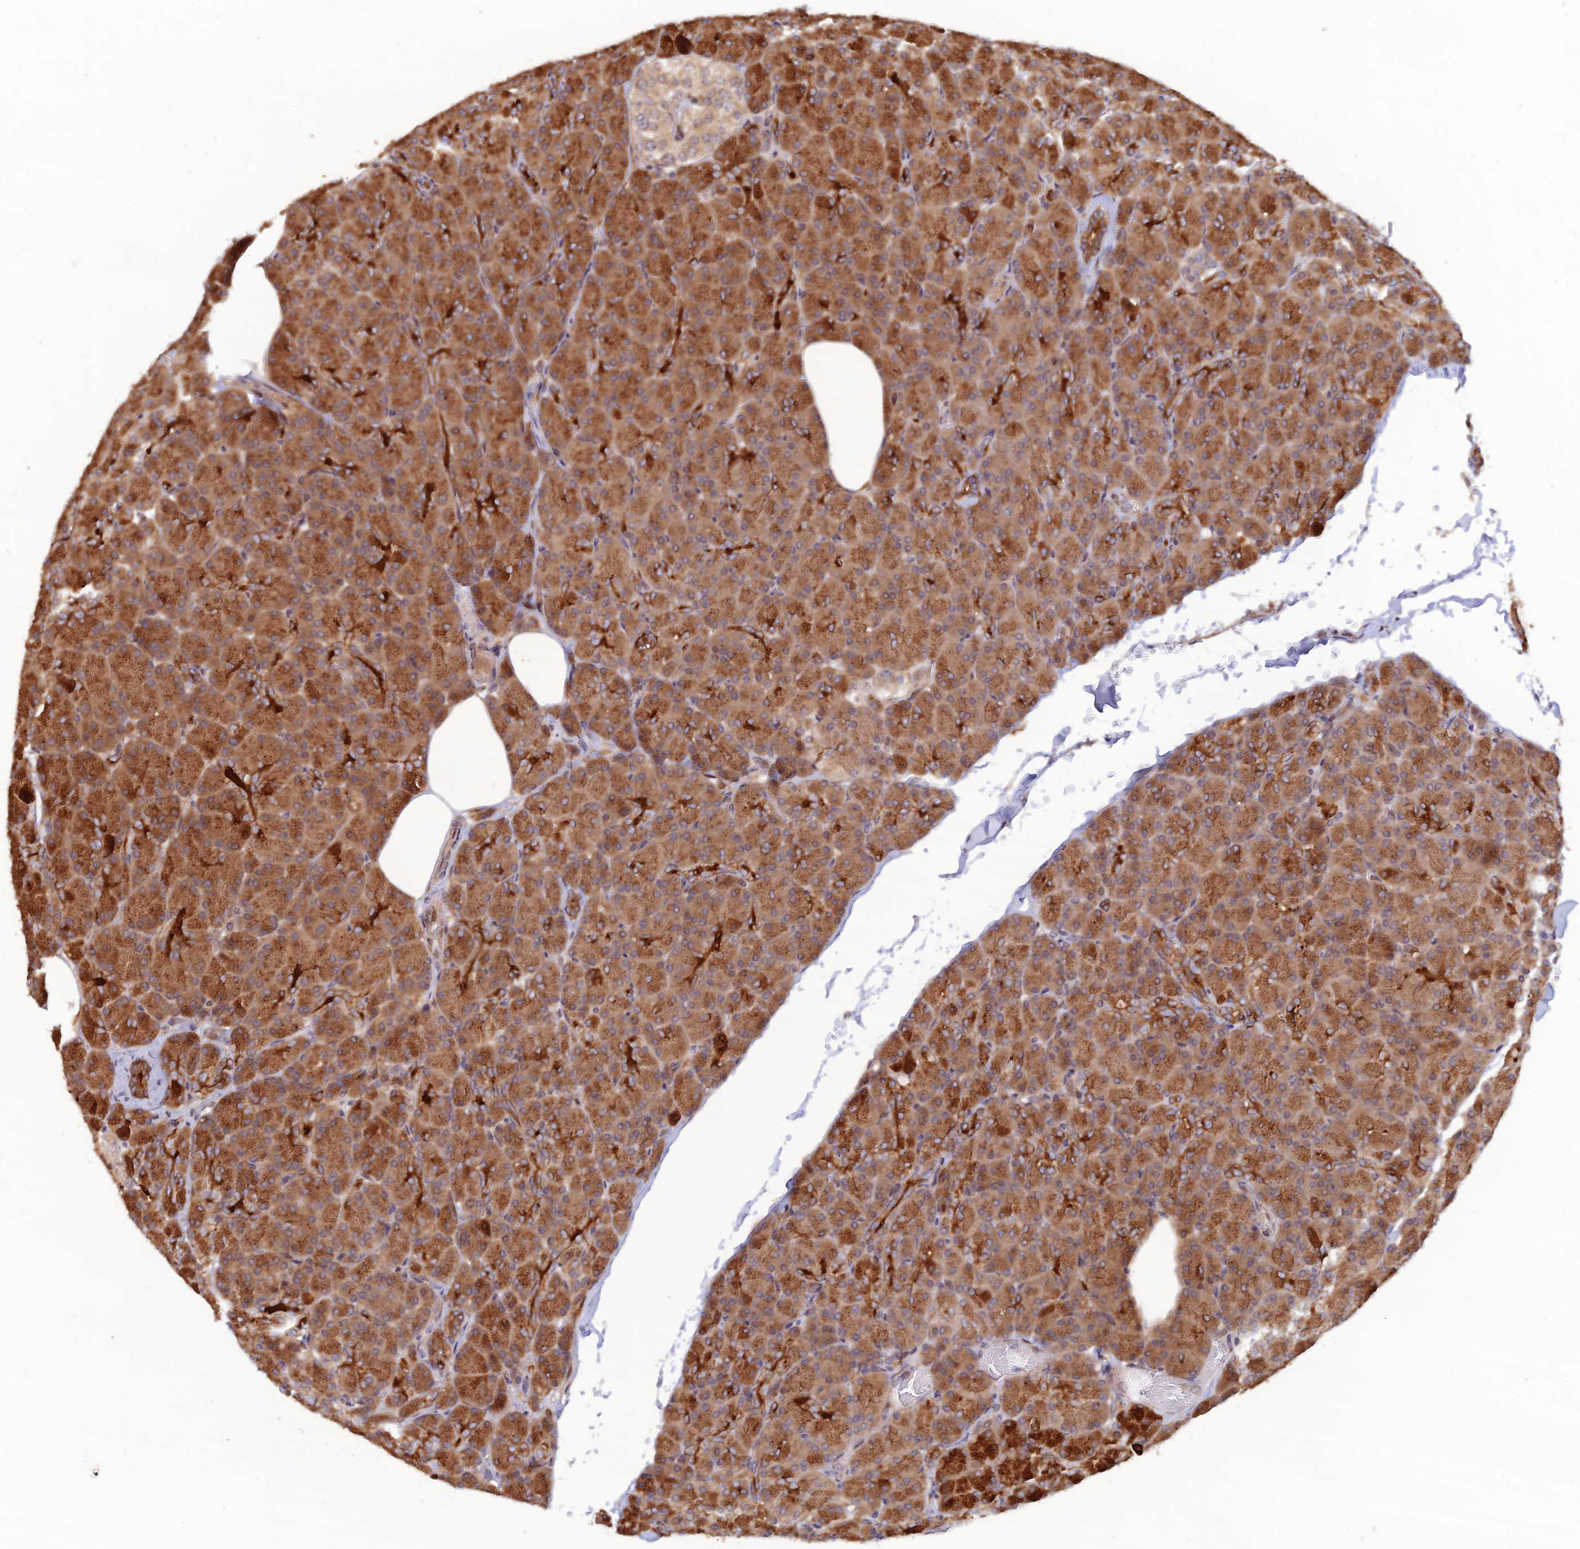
{"staining": {"intensity": "strong", "quantity": ">75%", "location": "cytoplasmic/membranous"}, "tissue": "pancreas", "cell_type": "Exocrine glandular cells", "image_type": "normal", "snomed": [{"axis": "morphology", "description": "Normal tissue, NOS"}, {"axis": "topography", "description": "Pancreas"}], "caption": "Immunohistochemical staining of unremarkable human pancreas displays >75% levels of strong cytoplasmic/membranous protein expression in about >75% of exocrine glandular cells. Immunohistochemistry stains the protein of interest in brown and the nuclei are stained blue.", "gene": "ZNF565", "patient": {"sex": "female", "age": 43}}